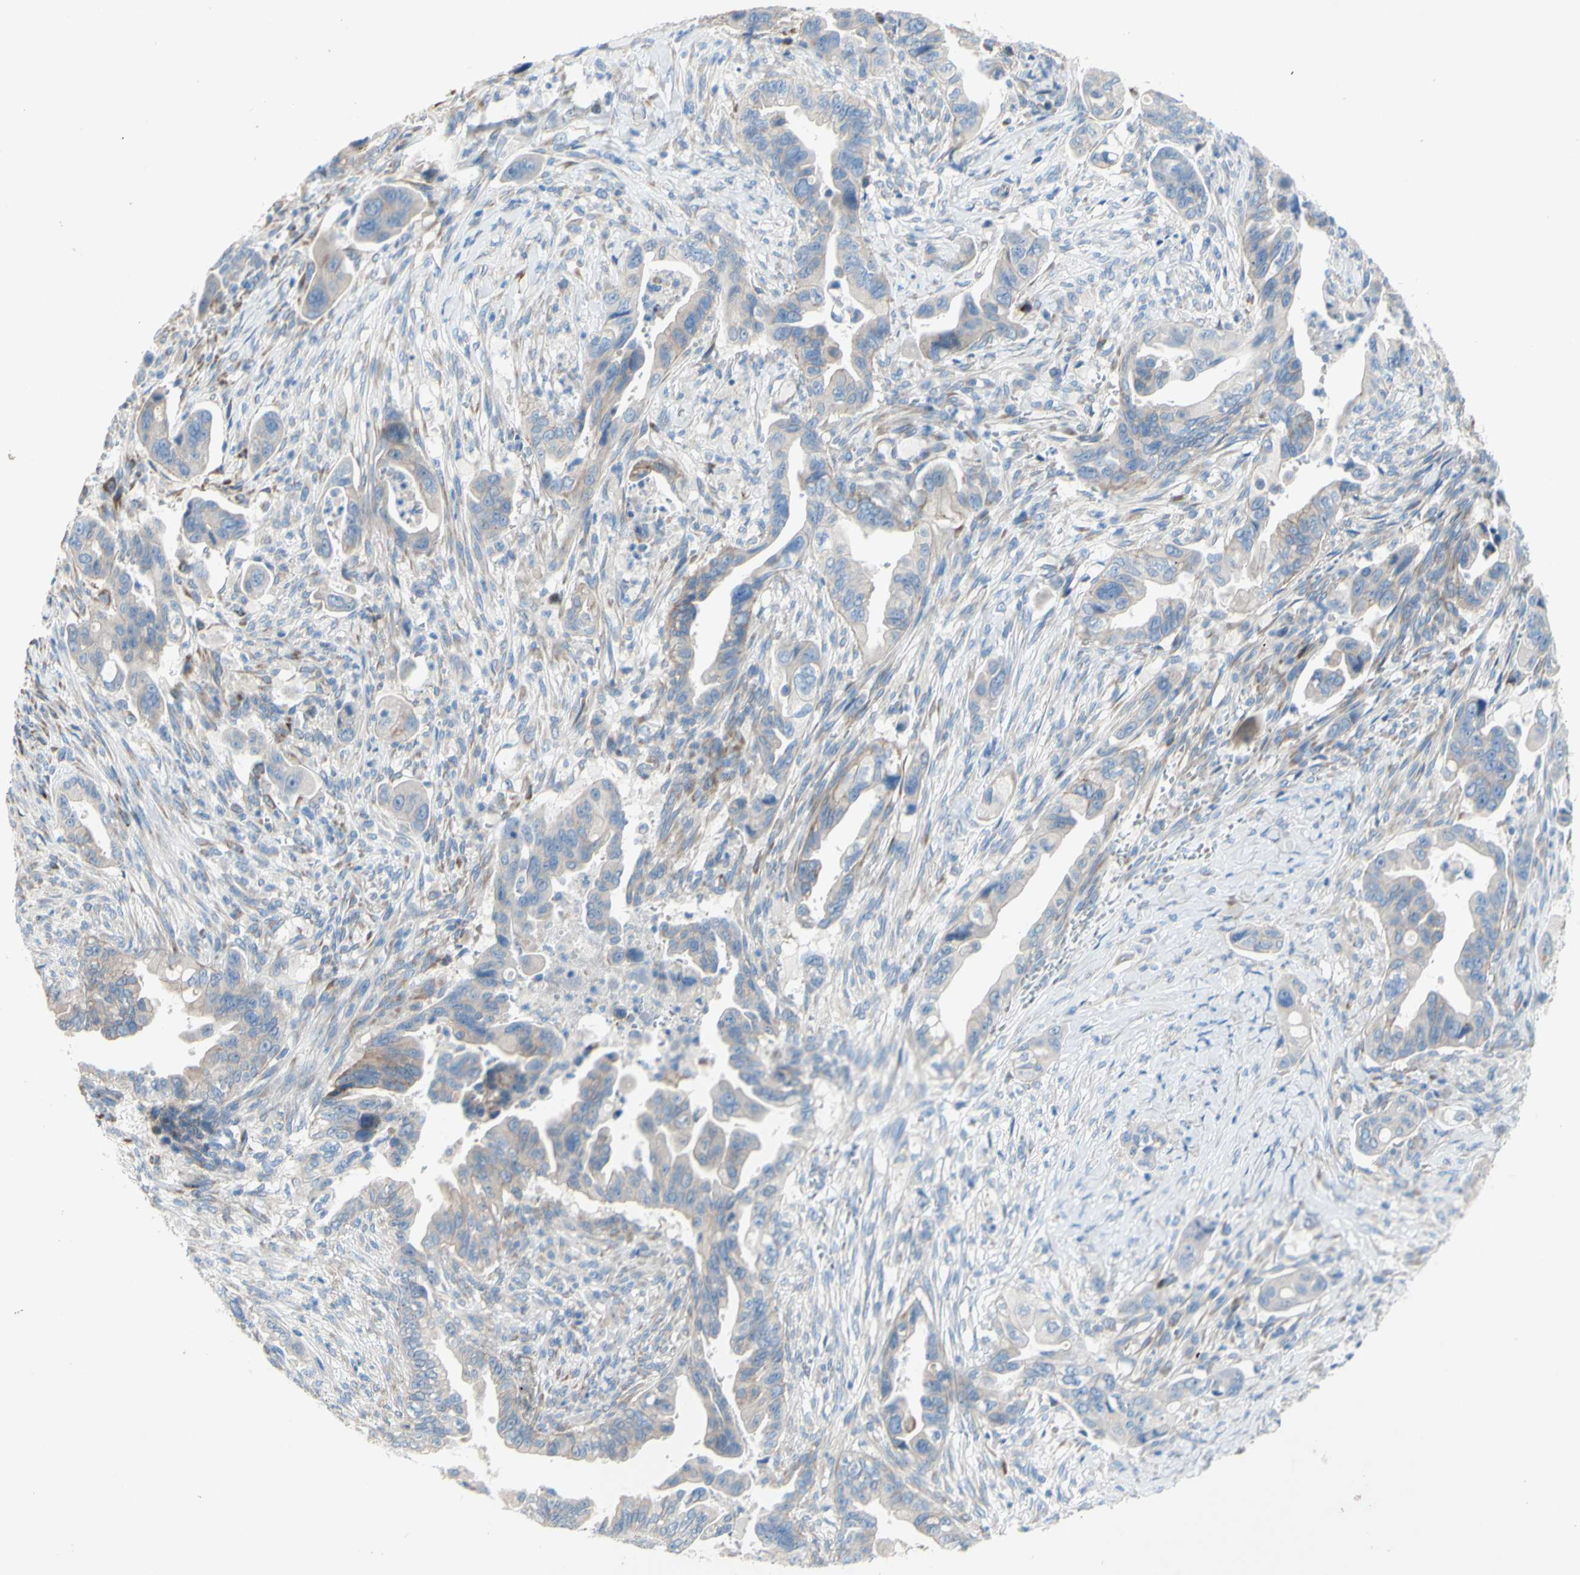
{"staining": {"intensity": "negative", "quantity": "none", "location": "none"}, "tissue": "pancreatic cancer", "cell_type": "Tumor cells", "image_type": "cancer", "snomed": [{"axis": "morphology", "description": "Adenocarcinoma, NOS"}, {"axis": "topography", "description": "Pancreas"}], "caption": "An IHC photomicrograph of pancreatic adenocarcinoma is shown. There is no staining in tumor cells of pancreatic adenocarcinoma.", "gene": "TMIGD2", "patient": {"sex": "male", "age": 70}}